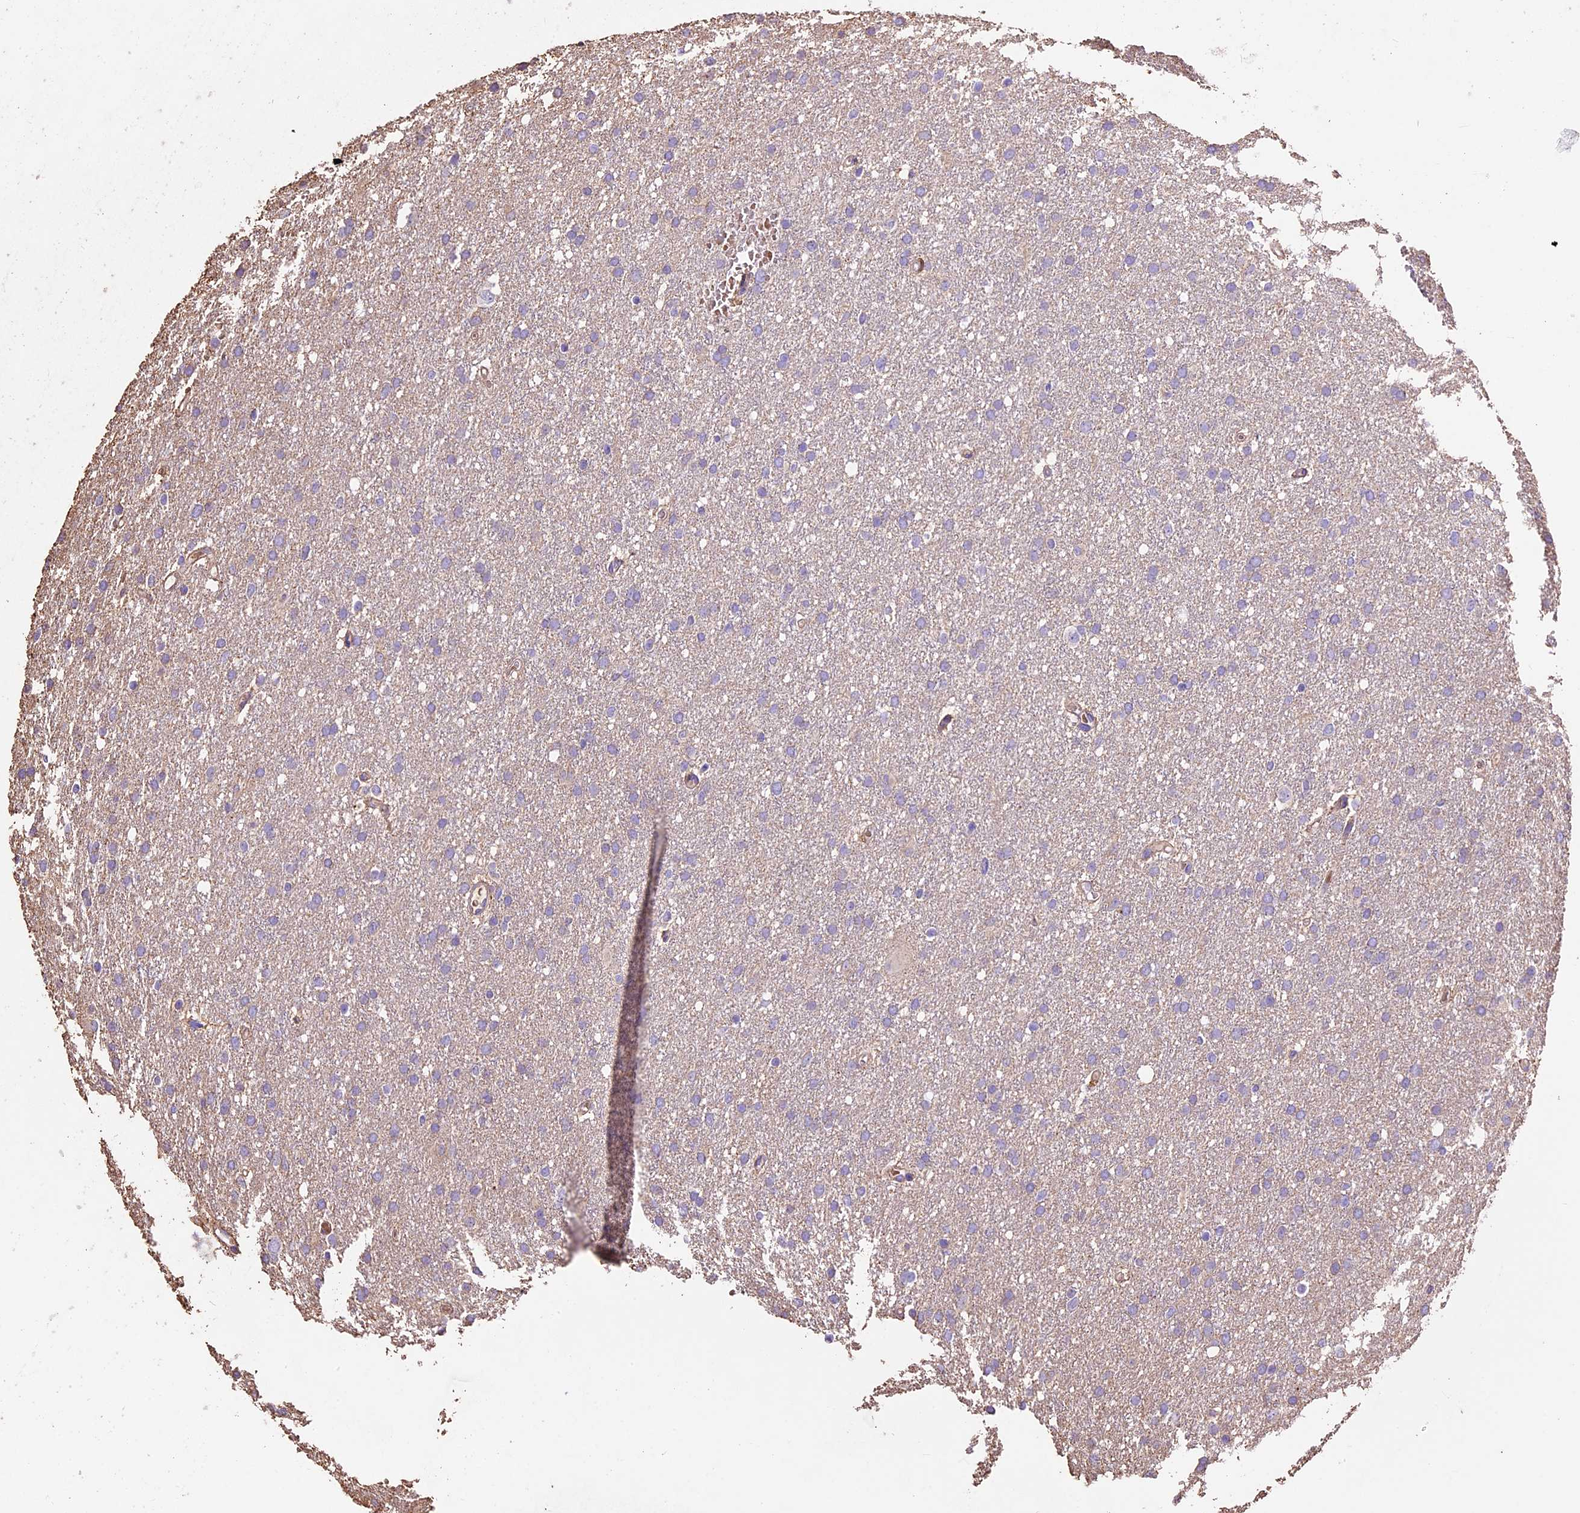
{"staining": {"intensity": "negative", "quantity": "none", "location": "none"}, "tissue": "glioma", "cell_type": "Tumor cells", "image_type": "cancer", "snomed": [{"axis": "morphology", "description": "Glioma, malignant, High grade"}, {"axis": "topography", "description": "Cerebral cortex"}], "caption": "An image of human glioma is negative for staining in tumor cells.", "gene": "CRLF1", "patient": {"sex": "female", "age": 36}}